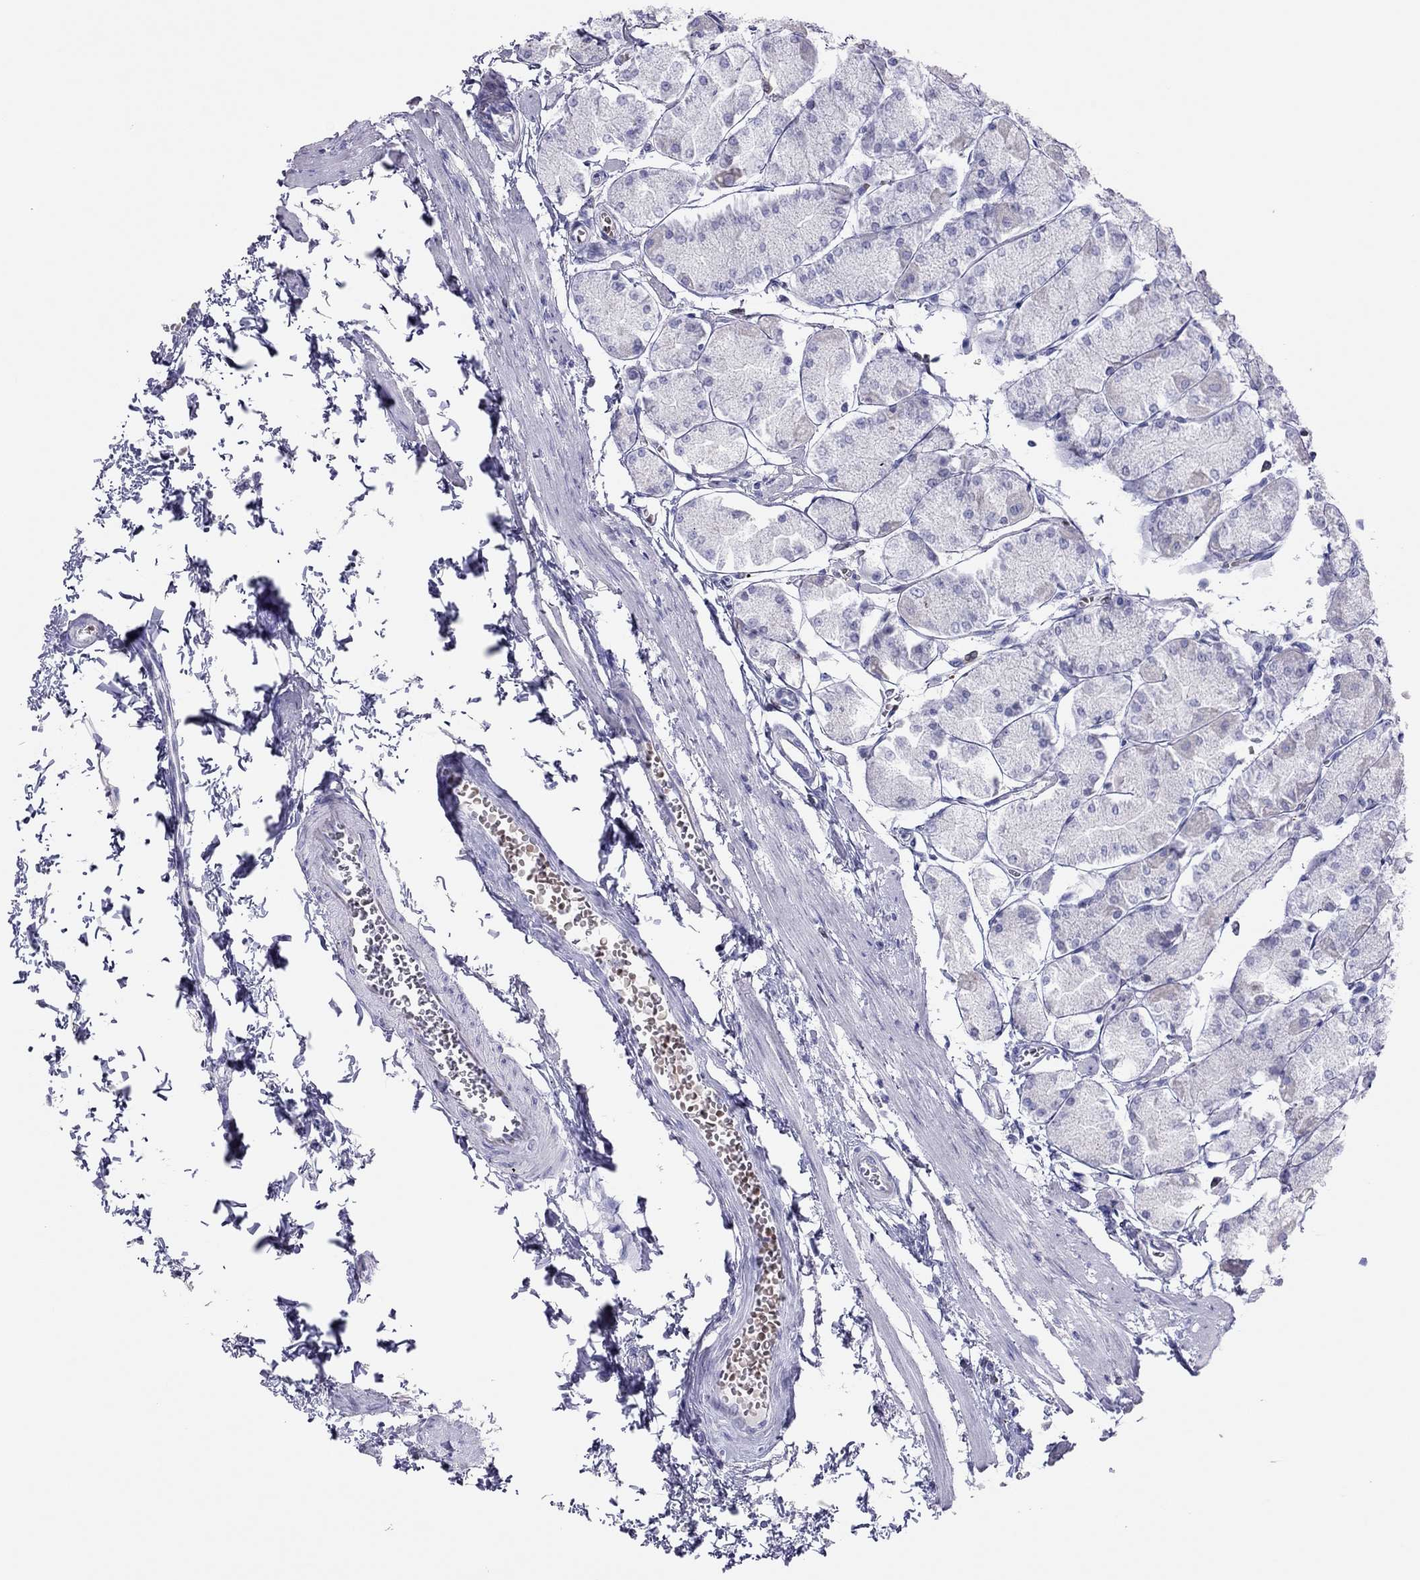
{"staining": {"intensity": "negative", "quantity": "none", "location": "none"}, "tissue": "stomach", "cell_type": "Glandular cells", "image_type": "normal", "snomed": [{"axis": "morphology", "description": "Normal tissue, NOS"}, {"axis": "topography", "description": "Stomach, upper"}], "caption": "High power microscopy micrograph of an IHC image of unremarkable stomach, revealing no significant expression in glandular cells.", "gene": "TSHB", "patient": {"sex": "male", "age": 60}}